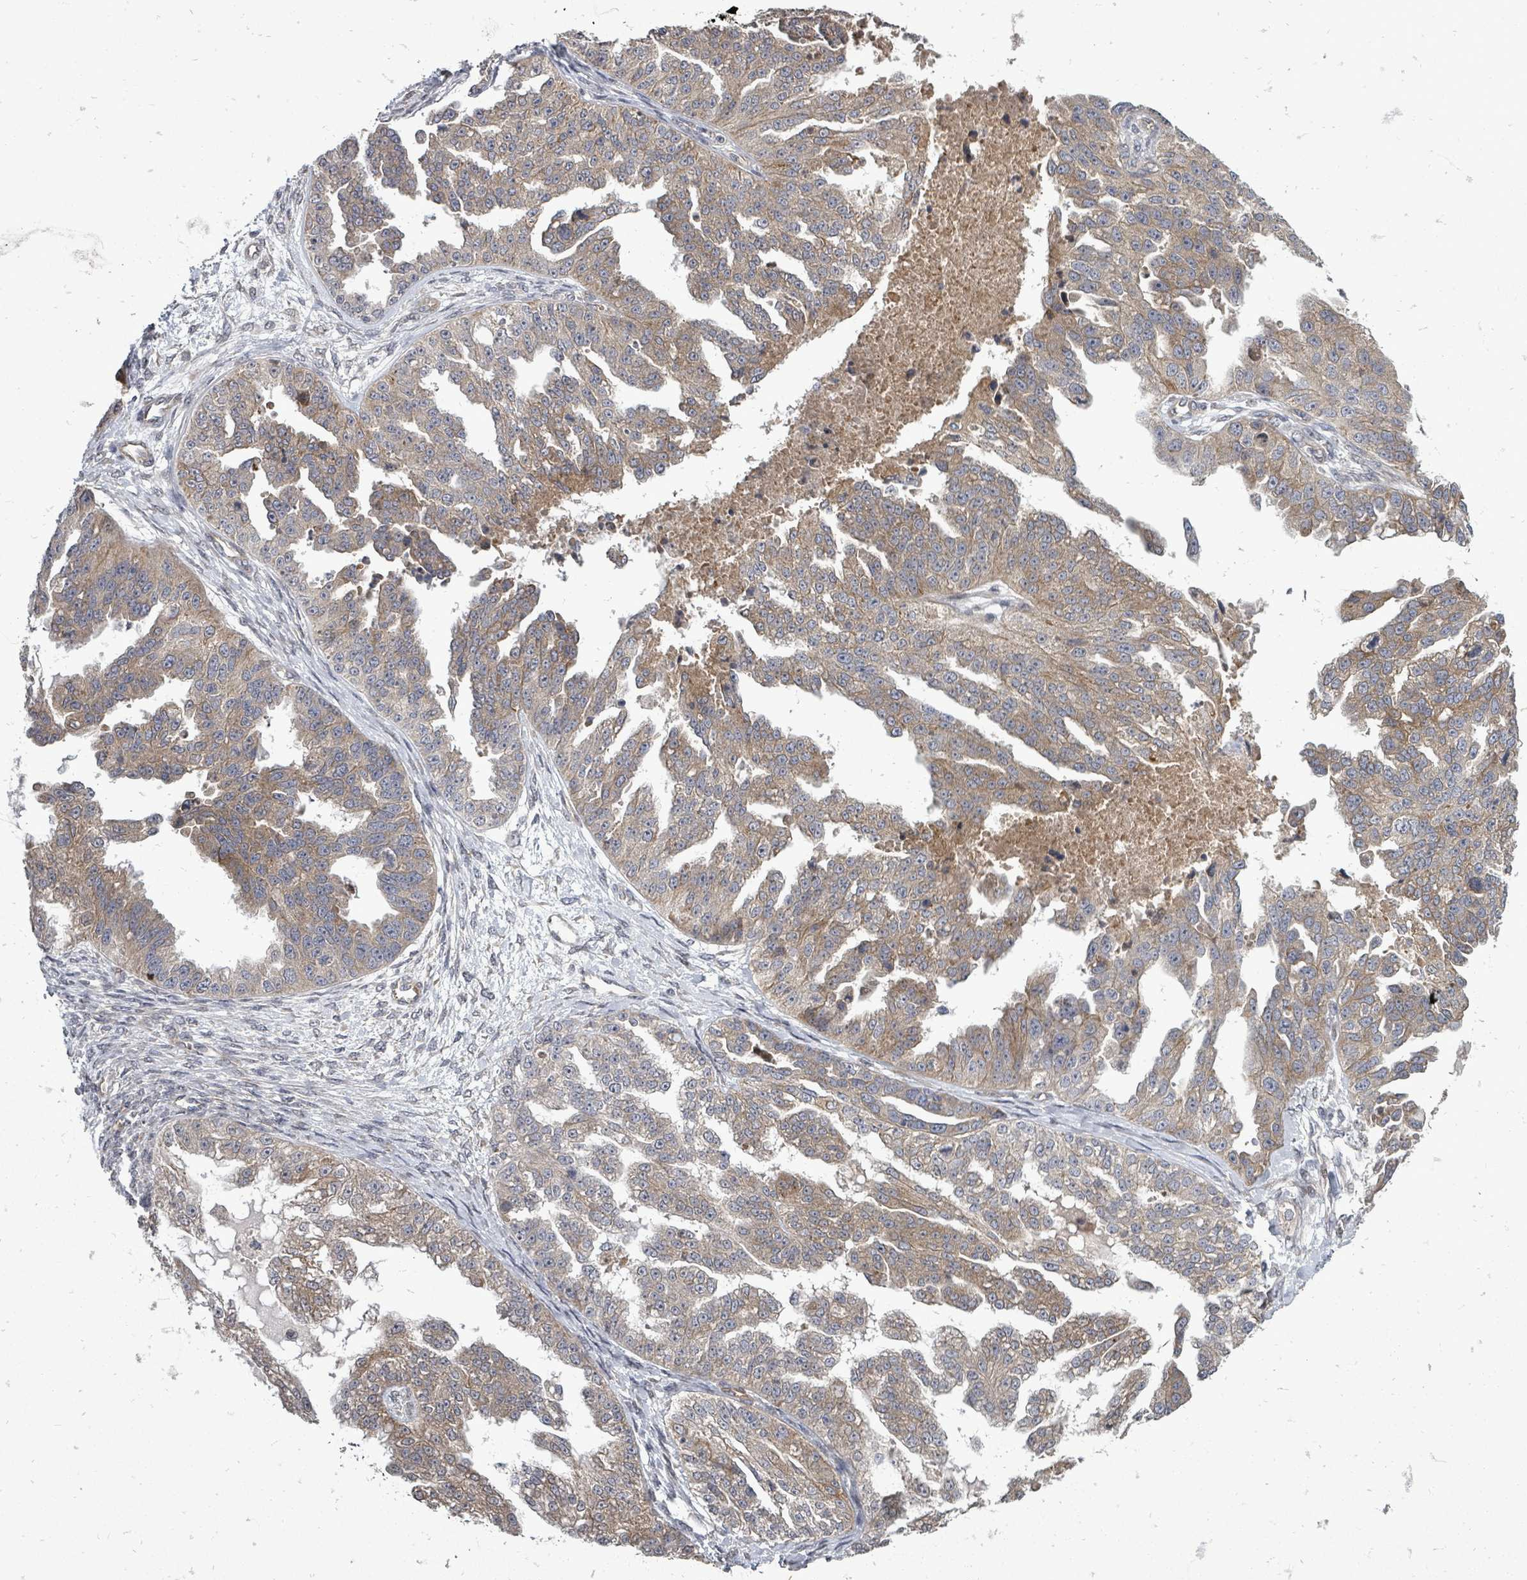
{"staining": {"intensity": "moderate", "quantity": ">75%", "location": "cytoplasmic/membranous"}, "tissue": "ovarian cancer", "cell_type": "Tumor cells", "image_type": "cancer", "snomed": [{"axis": "morphology", "description": "Cystadenocarcinoma, serous, NOS"}, {"axis": "topography", "description": "Ovary"}], "caption": "Immunohistochemical staining of human ovarian cancer (serous cystadenocarcinoma) exhibits medium levels of moderate cytoplasmic/membranous protein positivity in about >75% of tumor cells.", "gene": "RALGAPB", "patient": {"sex": "female", "age": 58}}